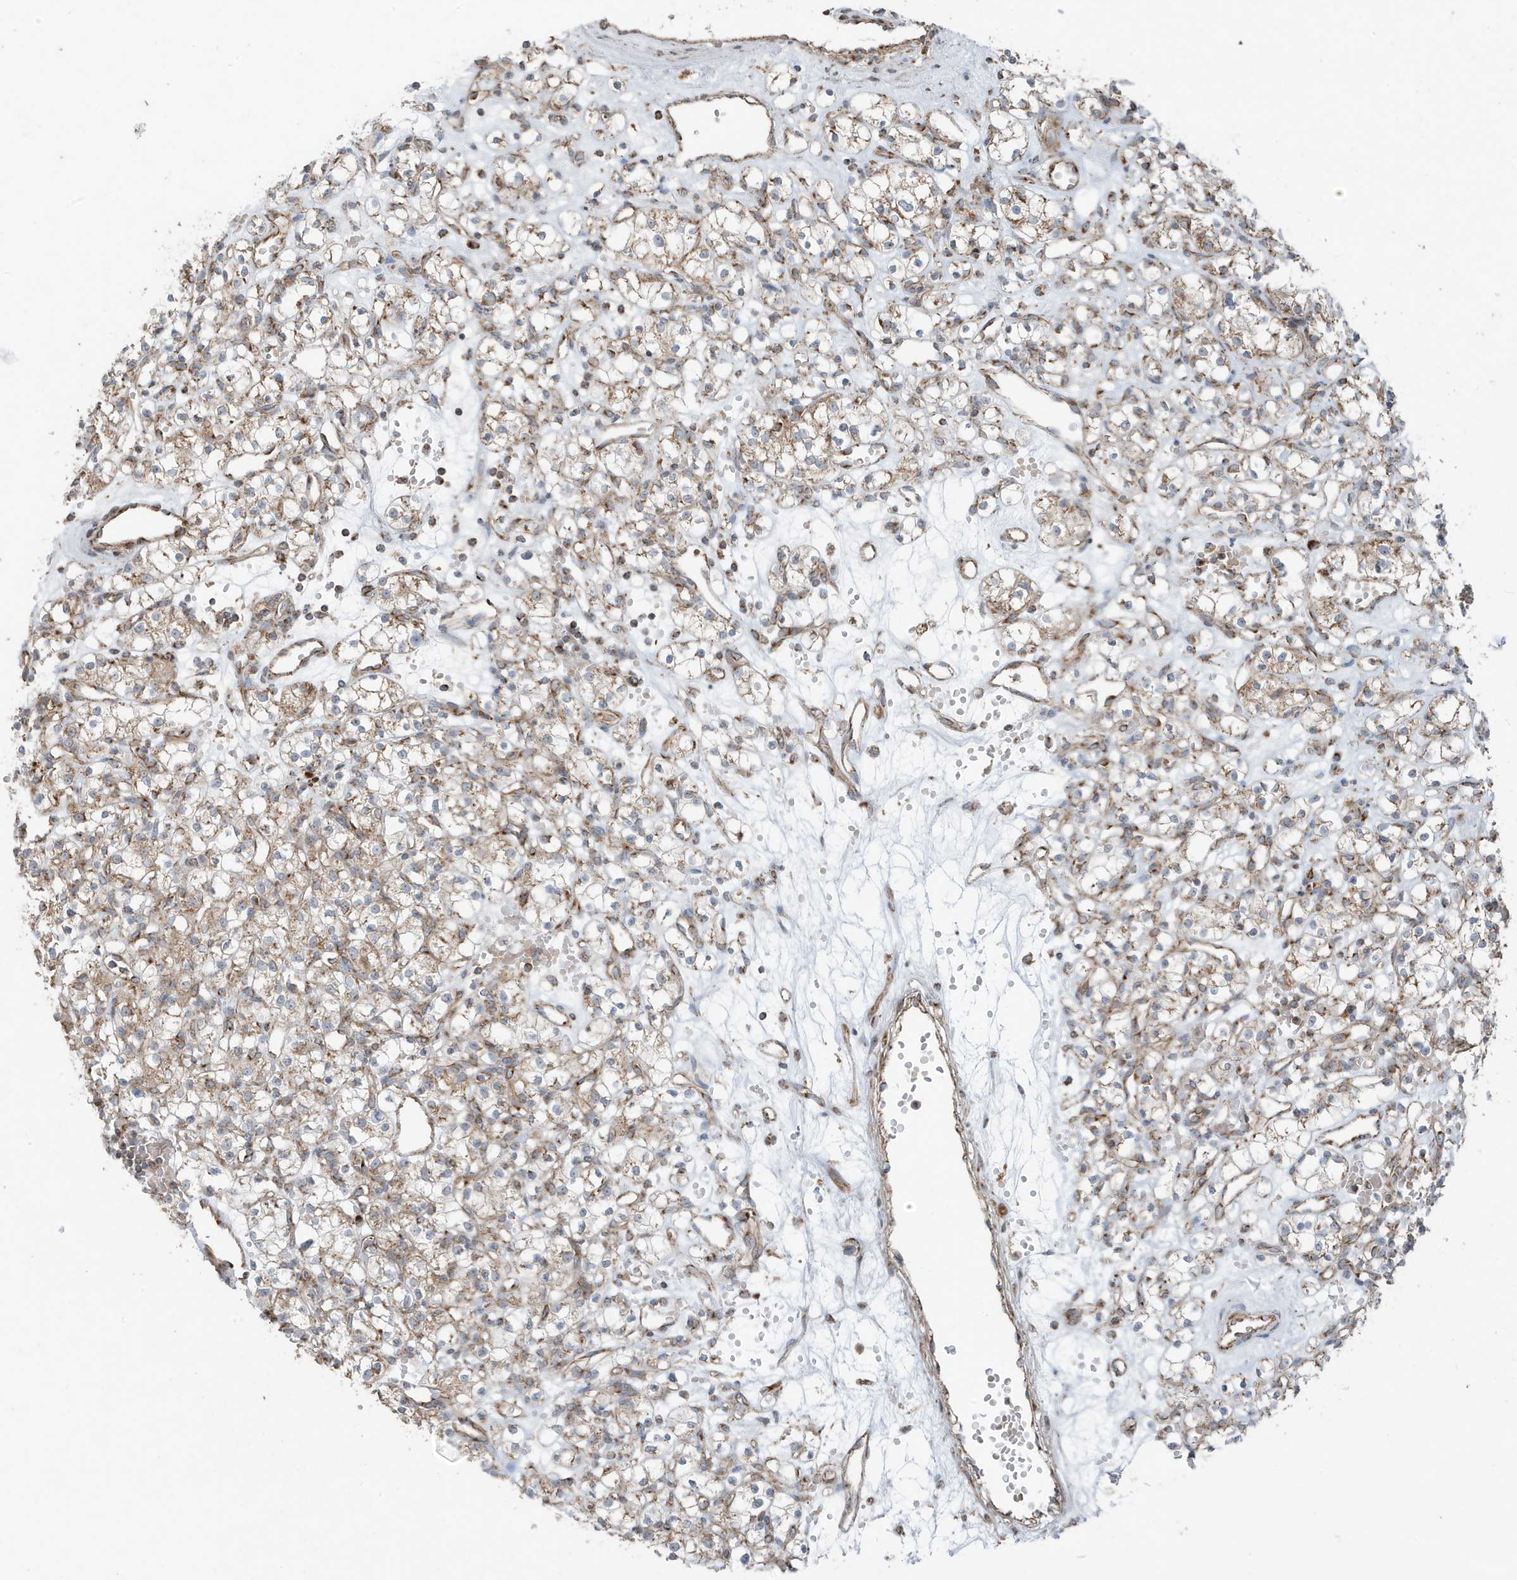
{"staining": {"intensity": "moderate", "quantity": "<25%", "location": "cytoplasmic/membranous"}, "tissue": "renal cancer", "cell_type": "Tumor cells", "image_type": "cancer", "snomed": [{"axis": "morphology", "description": "Adenocarcinoma, NOS"}, {"axis": "topography", "description": "Kidney"}], "caption": "Moderate cytoplasmic/membranous protein staining is seen in approximately <25% of tumor cells in renal adenocarcinoma.", "gene": "GOLGA4", "patient": {"sex": "female", "age": 59}}